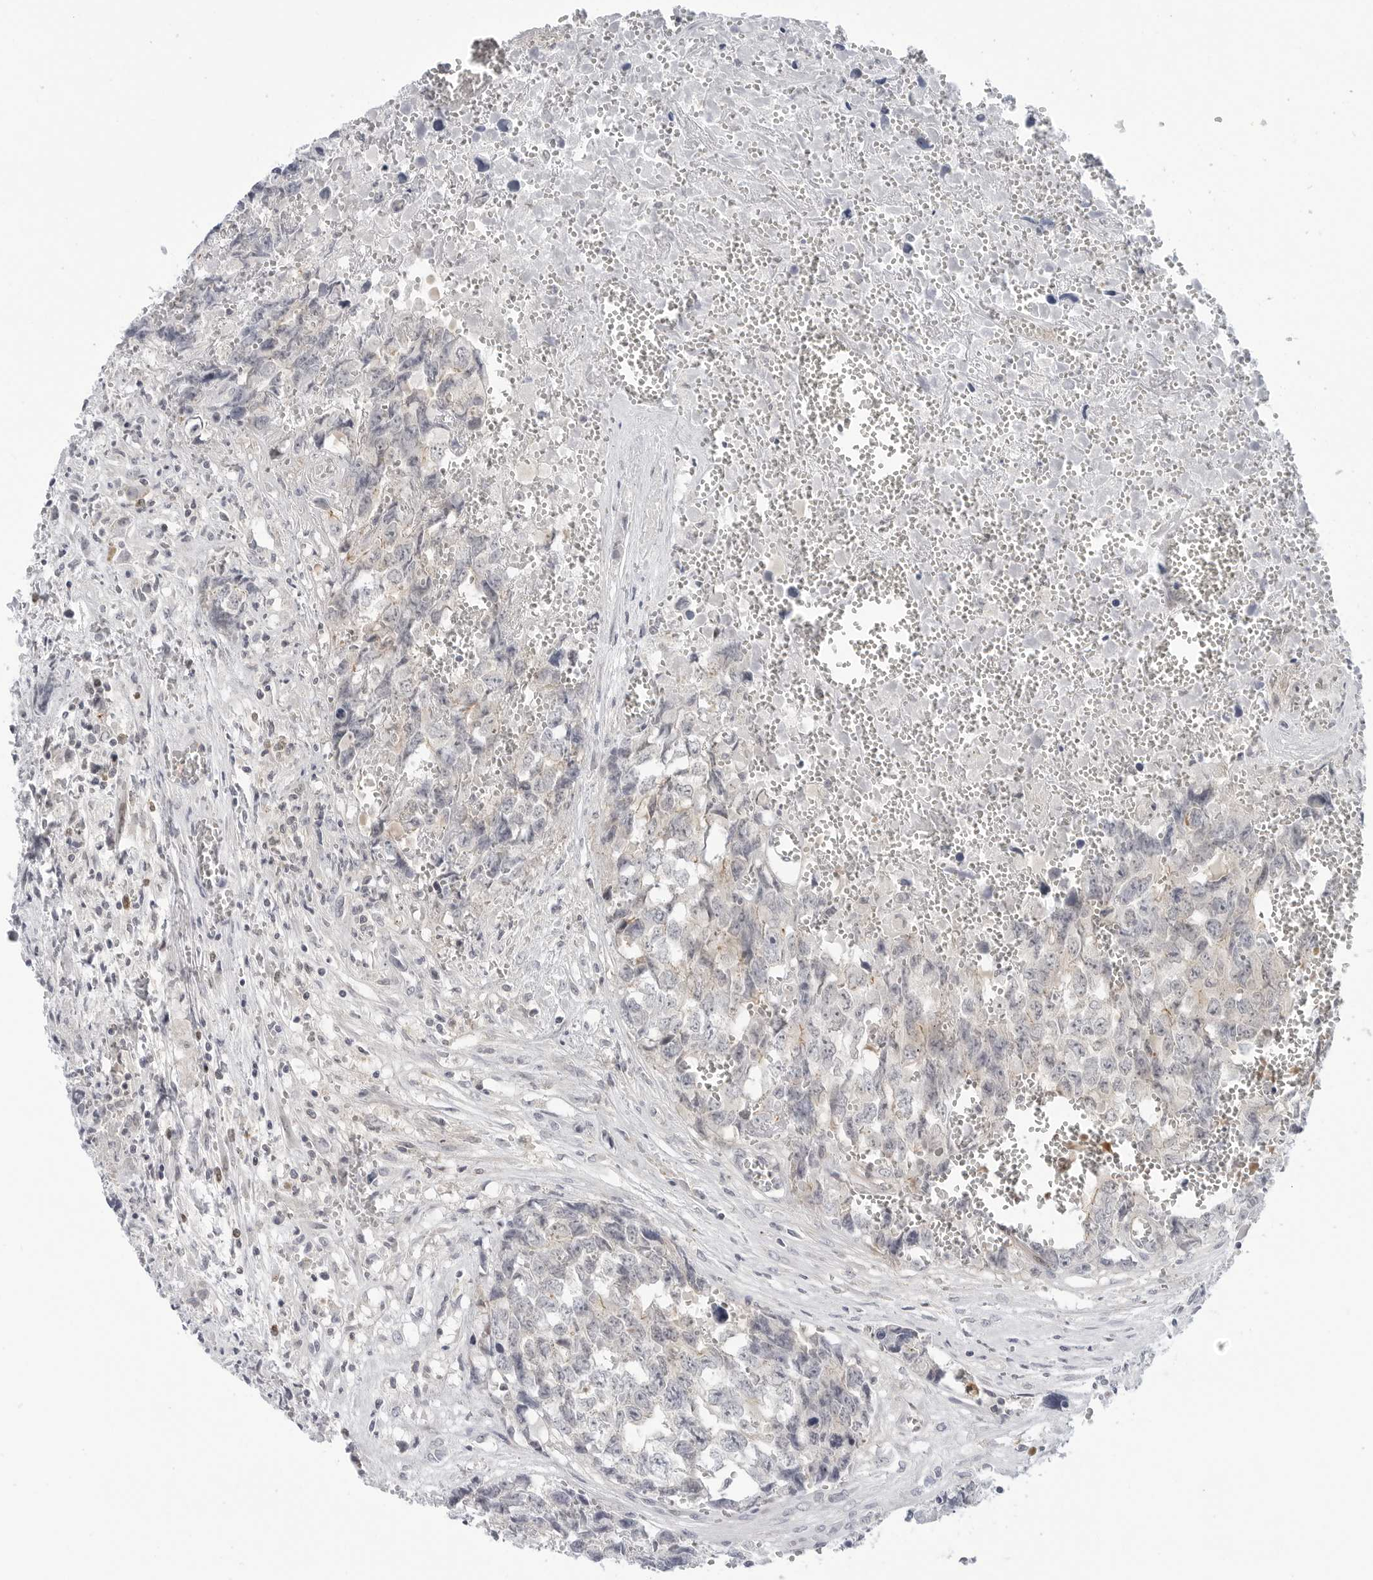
{"staining": {"intensity": "negative", "quantity": "none", "location": "none"}, "tissue": "testis cancer", "cell_type": "Tumor cells", "image_type": "cancer", "snomed": [{"axis": "morphology", "description": "Carcinoma, Embryonal, NOS"}, {"axis": "topography", "description": "Testis"}], "caption": "IHC histopathology image of neoplastic tissue: human testis cancer stained with DAB (3,3'-diaminobenzidine) demonstrates no significant protein expression in tumor cells. The staining was performed using DAB to visualize the protein expression in brown, while the nuclei were stained in blue with hematoxylin (Magnification: 20x).", "gene": "STXBP3", "patient": {"sex": "male", "age": 31}}